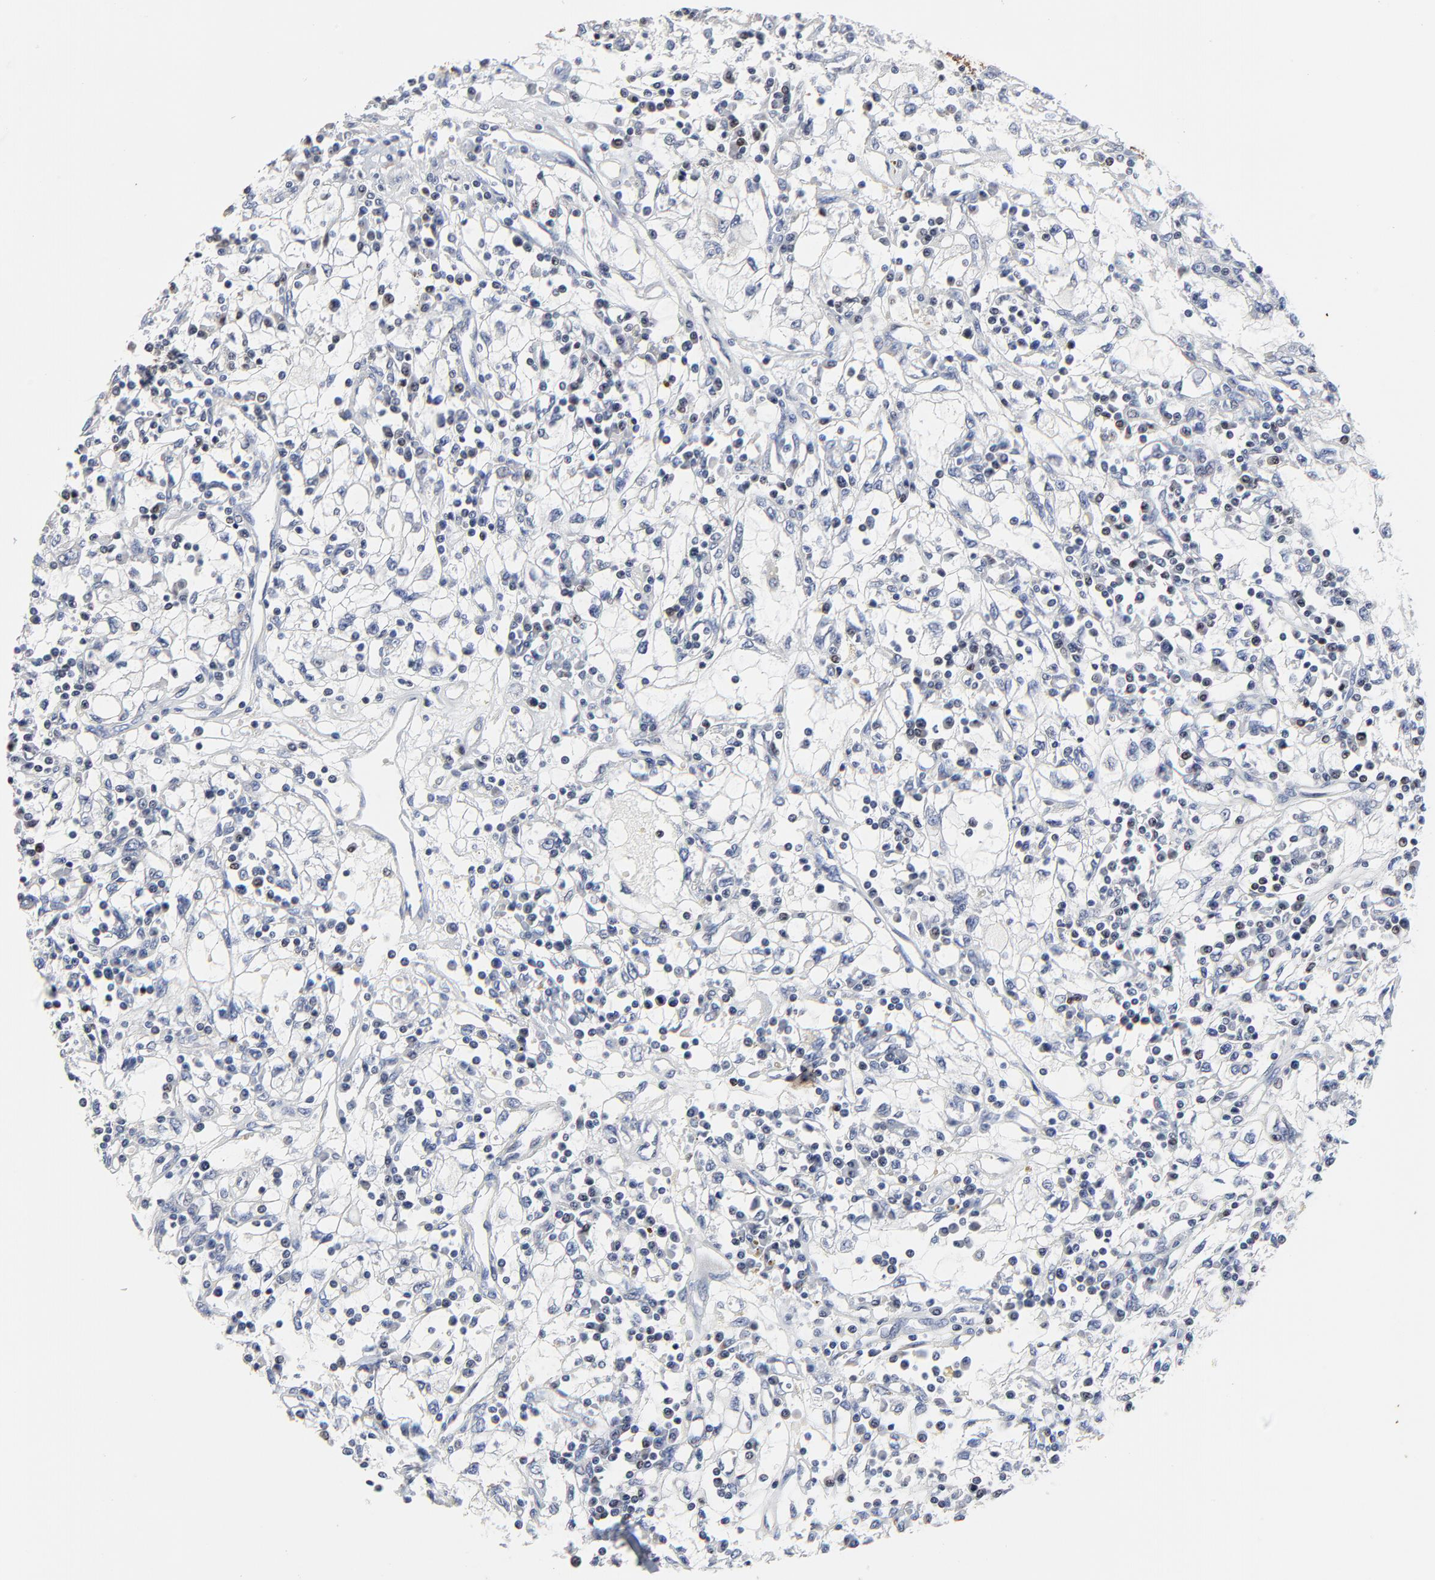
{"staining": {"intensity": "negative", "quantity": "none", "location": "none"}, "tissue": "renal cancer", "cell_type": "Tumor cells", "image_type": "cancer", "snomed": [{"axis": "morphology", "description": "Adenocarcinoma, NOS"}, {"axis": "topography", "description": "Kidney"}], "caption": "IHC photomicrograph of human adenocarcinoma (renal) stained for a protein (brown), which exhibits no staining in tumor cells.", "gene": "LNX1", "patient": {"sex": "male", "age": 82}}